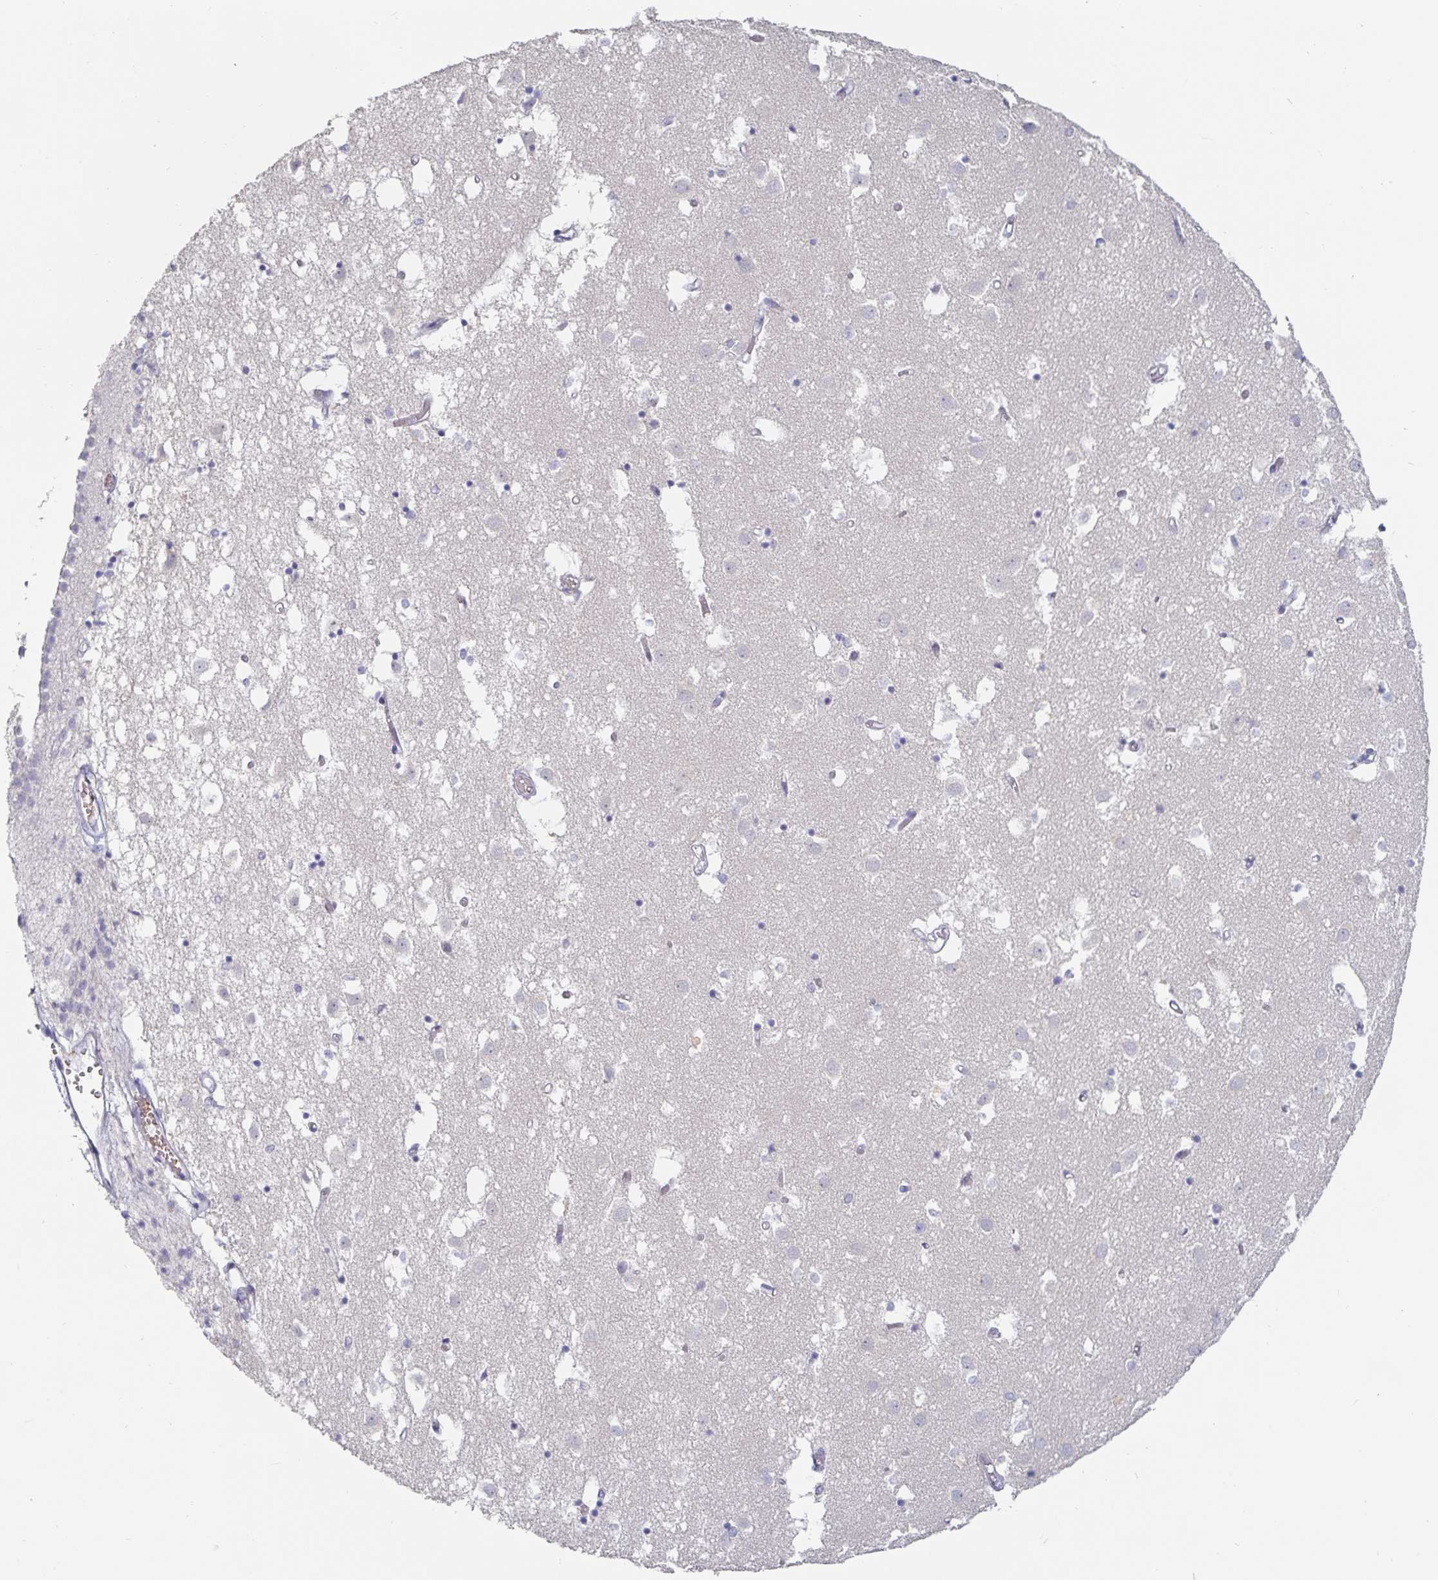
{"staining": {"intensity": "negative", "quantity": "none", "location": "none"}, "tissue": "caudate", "cell_type": "Glial cells", "image_type": "normal", "snomed": [{"axis": "morphology", "description": "Normal tissue, NOS"}, {"axis": "topography", "description": "Lateral ventricle wall"}], "caption": "Immunohistochemistry image of benign caudate: human caudate stained with DAB displays no significant protein staining in glial cells. (DAB immunohistochemistry with hematoxylin counter stain).", "gene": "SPPL3", "patient": {"sex": "male", "age": 70}}